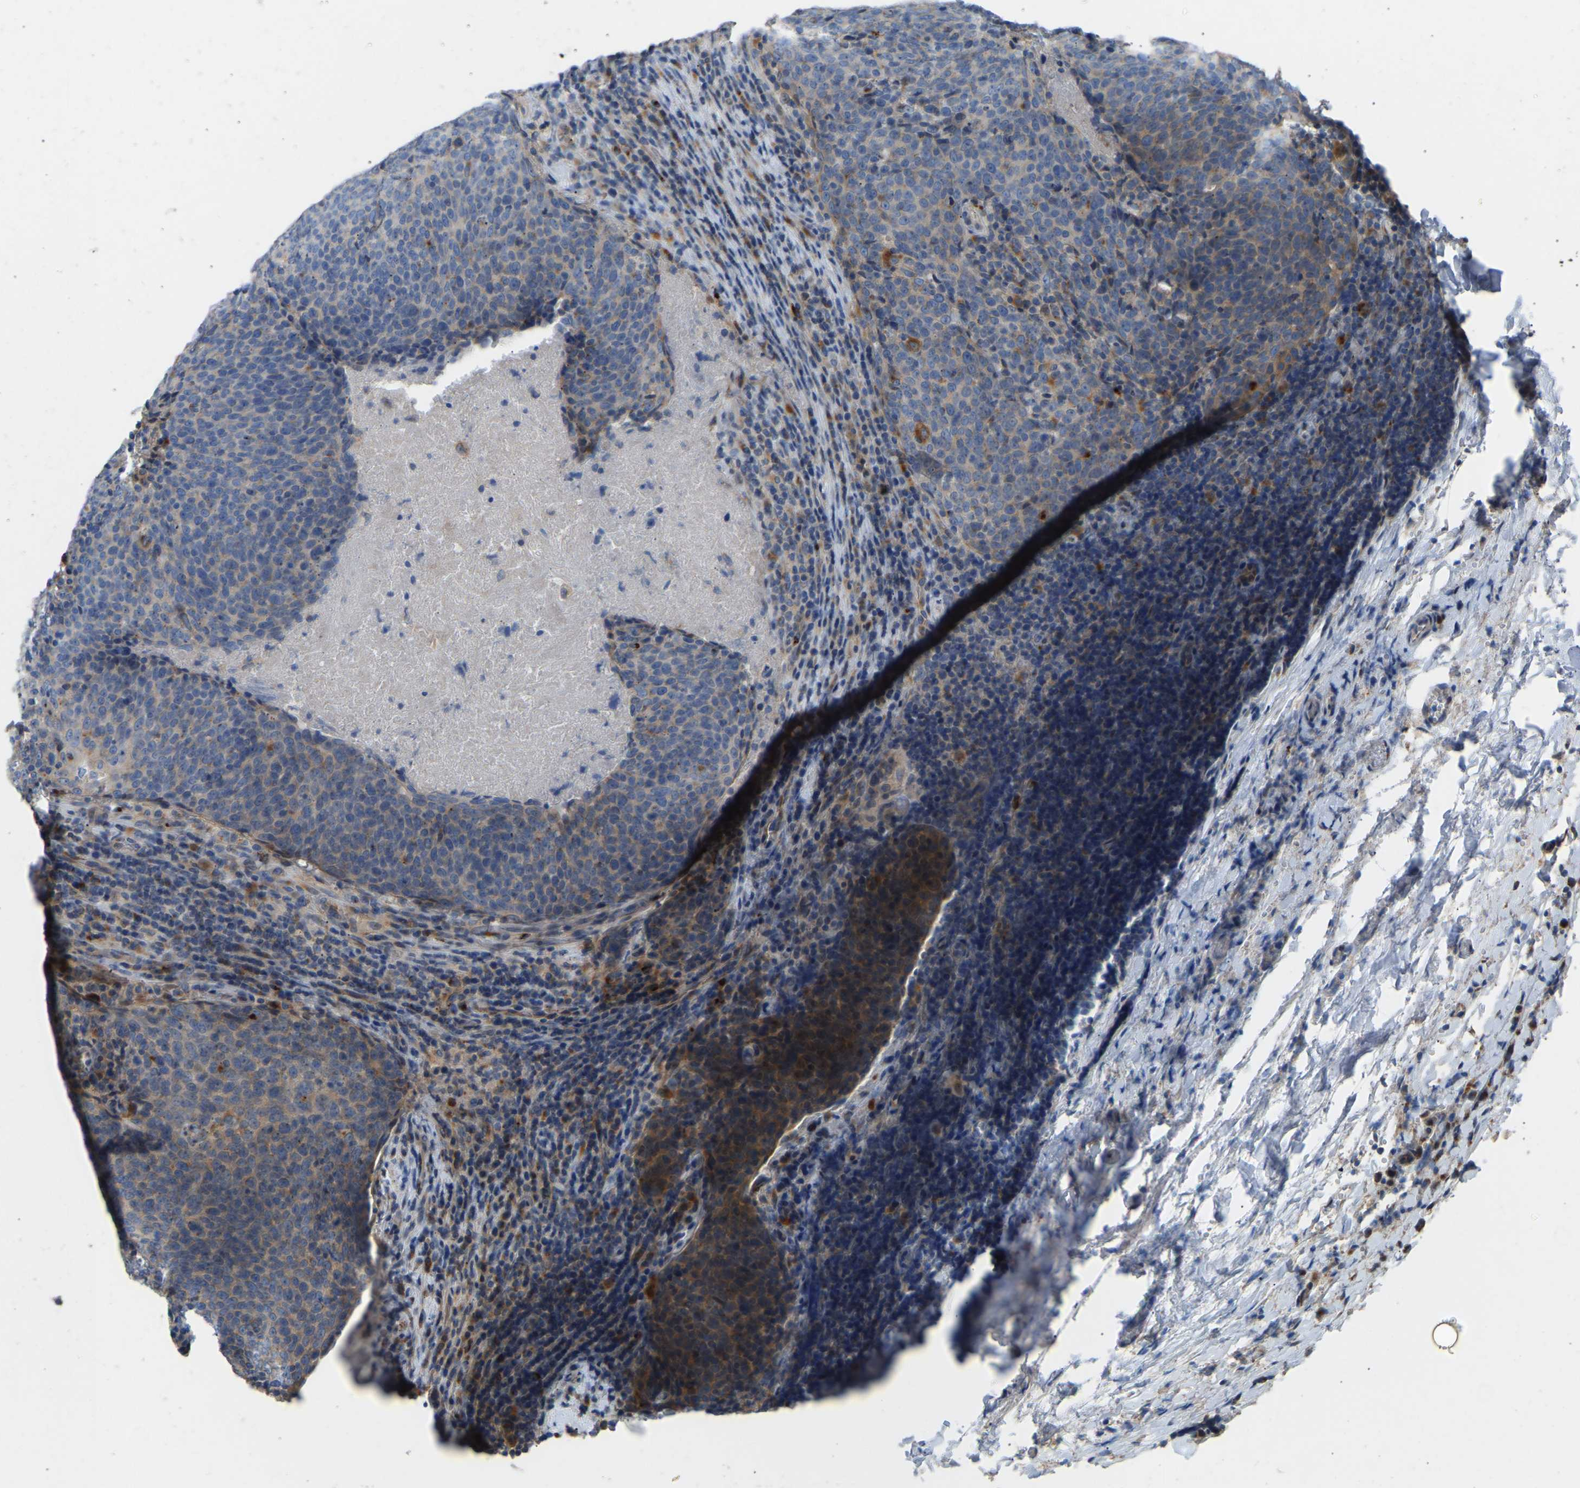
{"staining": {"intensity": "weak", "quantity": "<25%", "location": "cytoplasmic/membranous"}, "tissue": "head and neck cancer", "cell_type": "Tumor cells", "image_type": "cancer", "snomed": [{"axis": "morphology", "description": "Squamous cell carcinoma, NOS"}, {"axis": "morphology", "description": "Squamous cell carcinoma, metastatic, NOS"}, {"axis": "topography", "description": "Lymph node"}, {"axis": "topography", "description": "Head-Neck"}], "caption": "This histopathology image is of head and neck metastatic squamous cell carcinoma stained with immunohistochemistry (IHC) to label a protein in brown with the nuclei are counter-stained blue. There is no staining in tumor cells.", "gene": "RGP1", "patient": {"sex": "male", "age": 62}}